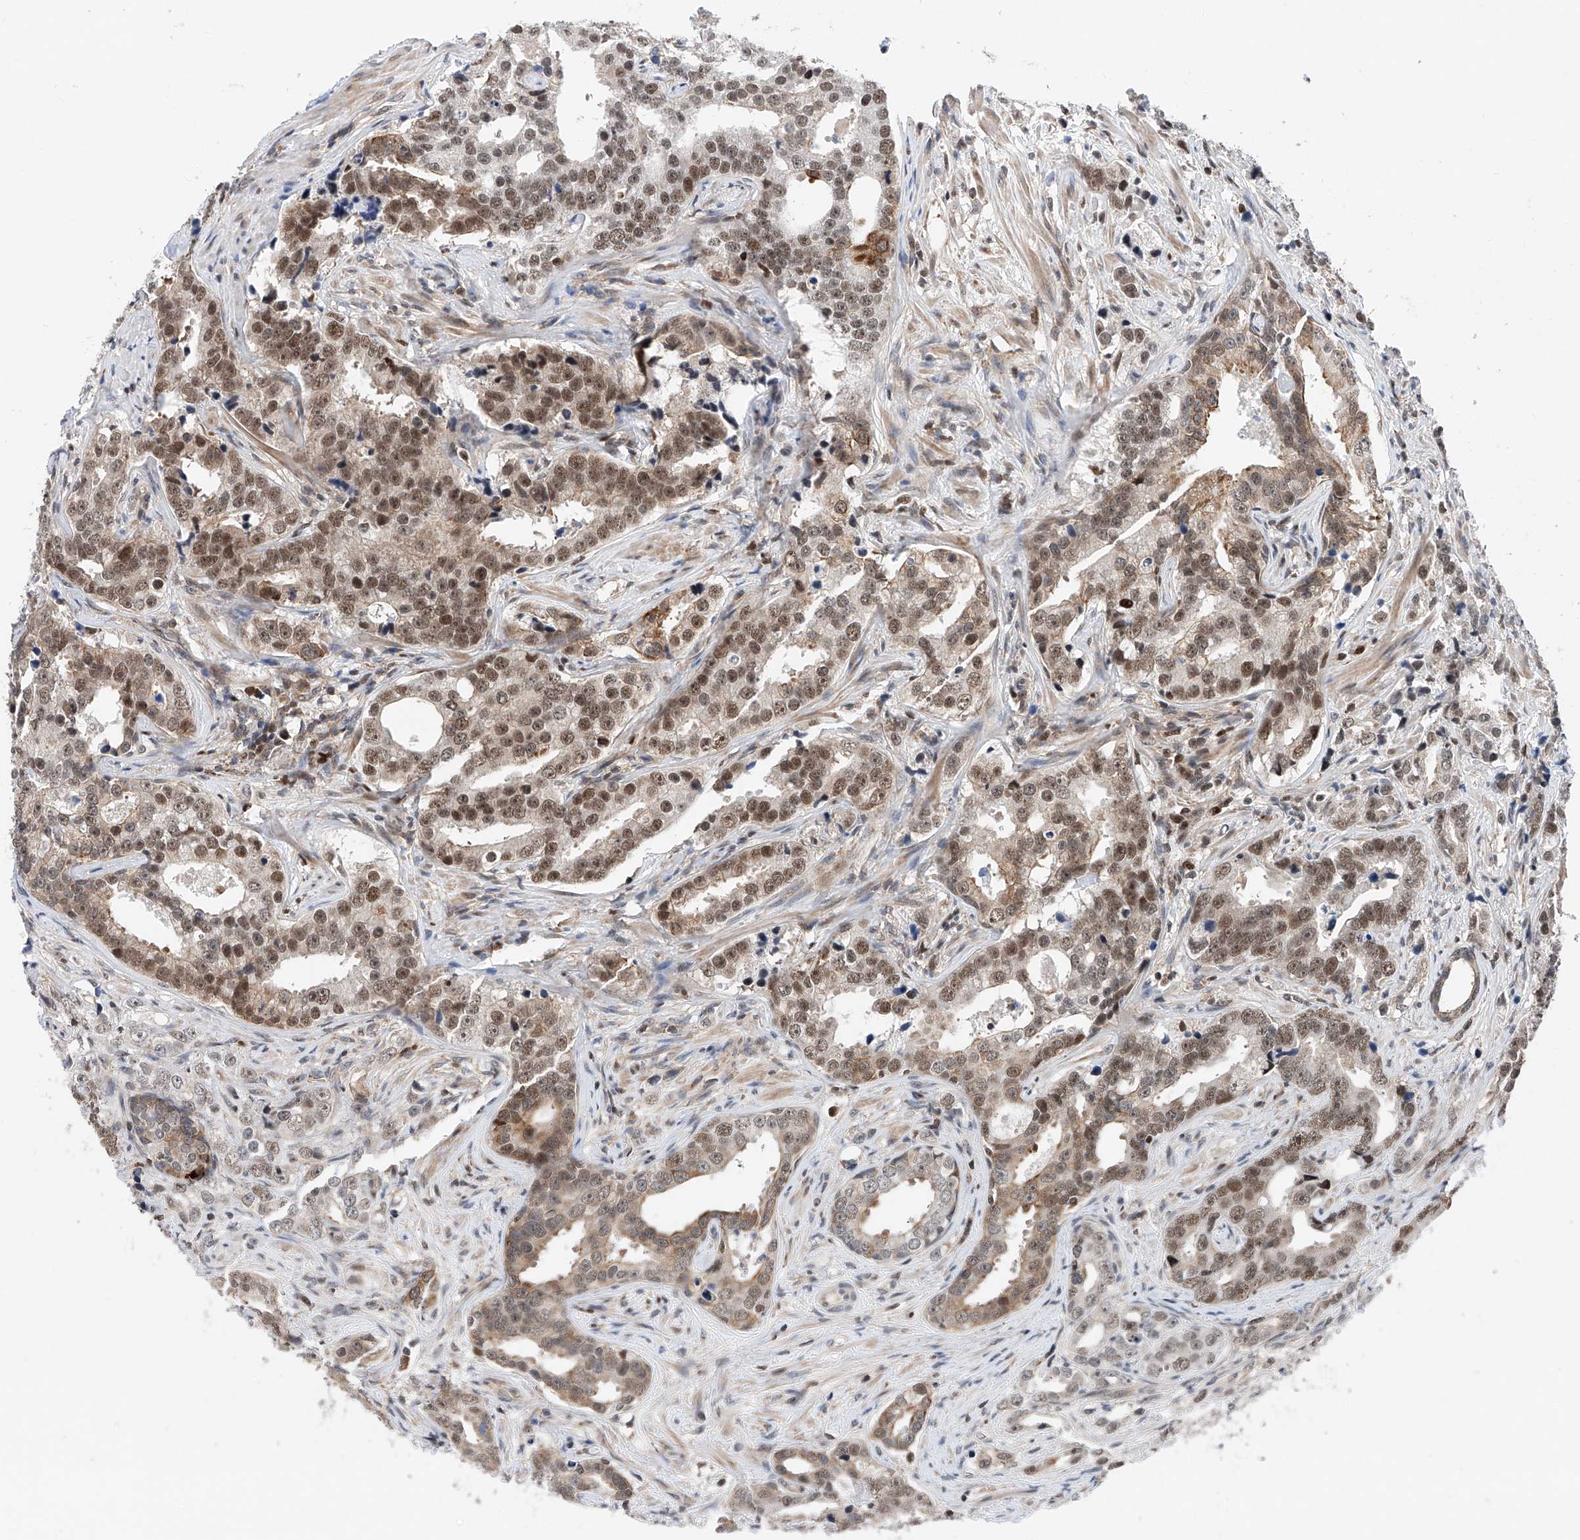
{"staining": {"intensity": "moderate", "quantity": ">75%", "location": "nuclear"}, "tissue": "prostate cancer", "cell_type": "Tumor cells", "image_type": "cancer", "snomed": [{"axis": "morphology", "description": "Adenocarcinoma, High grade"}, {"axis": "topography", "description": "Prostate"}], "caption": "A high-resolution micrograph shows immunohistochemistry (IHC) staining of adenocarcinoma (high-grade) (prostate), which displays moderate nuclear positivity in approximately >75% of tumor cells.", "gene": "SNRNP200", "patient": {"sex": "male", "age": 62}}